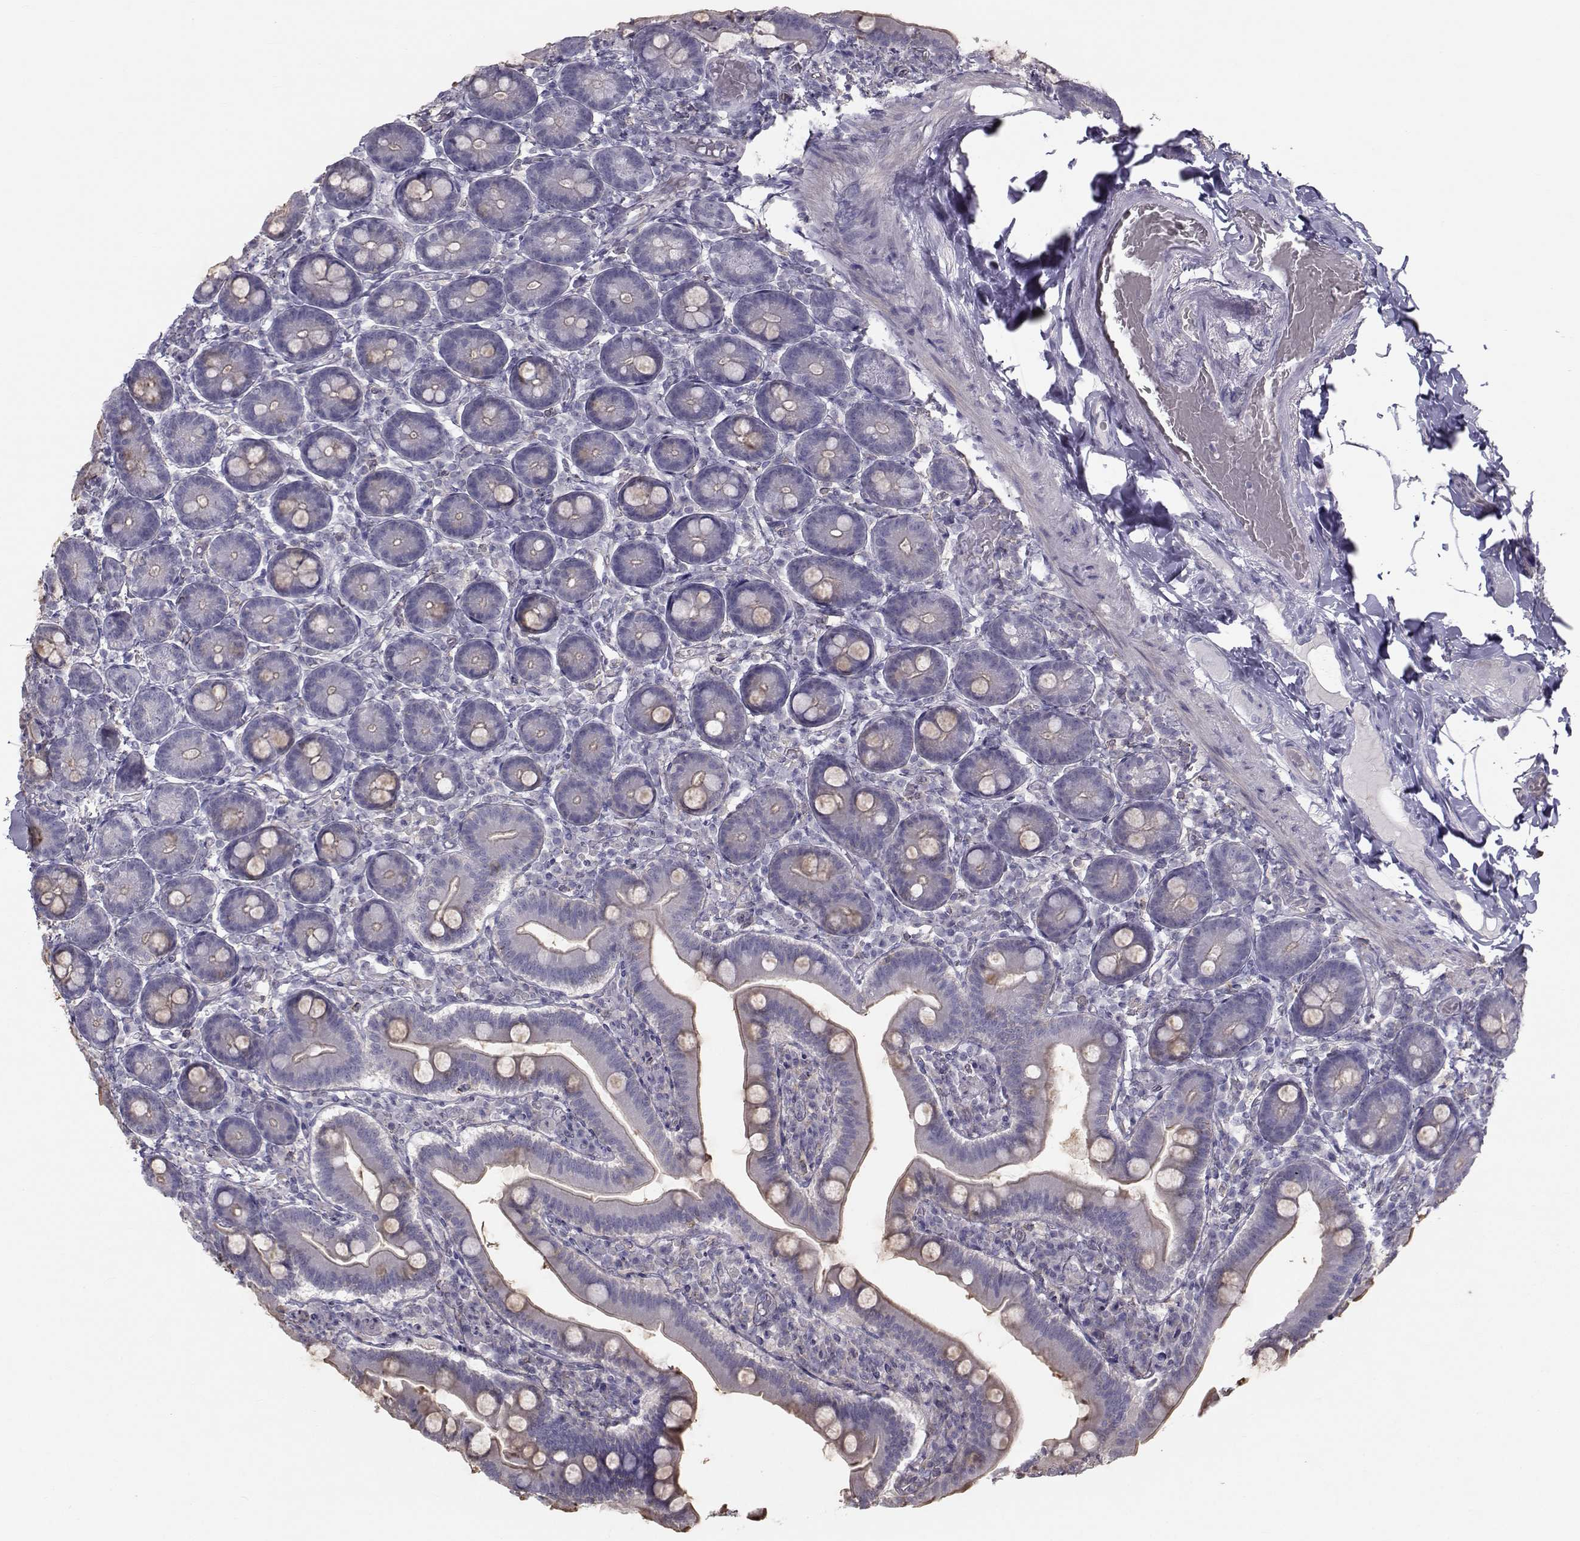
{"staining": {"intensity": "moderate", "quantity": "<25%", "location": "cytoplasmic/membranous"}, "tissue": "small intestine", "cell_type": "Glandular cells", "image_type": "normal", "snomed": [{"axis": "morphology", "description": "Normal tissue, NOS"}, {"axis": "topography", "description": "Small intestine"}], "caption": "Brown immunohistochemical staining in unremarkable small intestine shows moderate cytoplasmic/membranous staining in approximately <25% of glandular cells. The staining was performed using DAB (3,3'-diaminobenzidine), with brown indicating positive protein expression. Nuclei are stained blue with hematoxylin.", "gene": "GARIN3", "patient": {"sex": "male", "age": 66}}